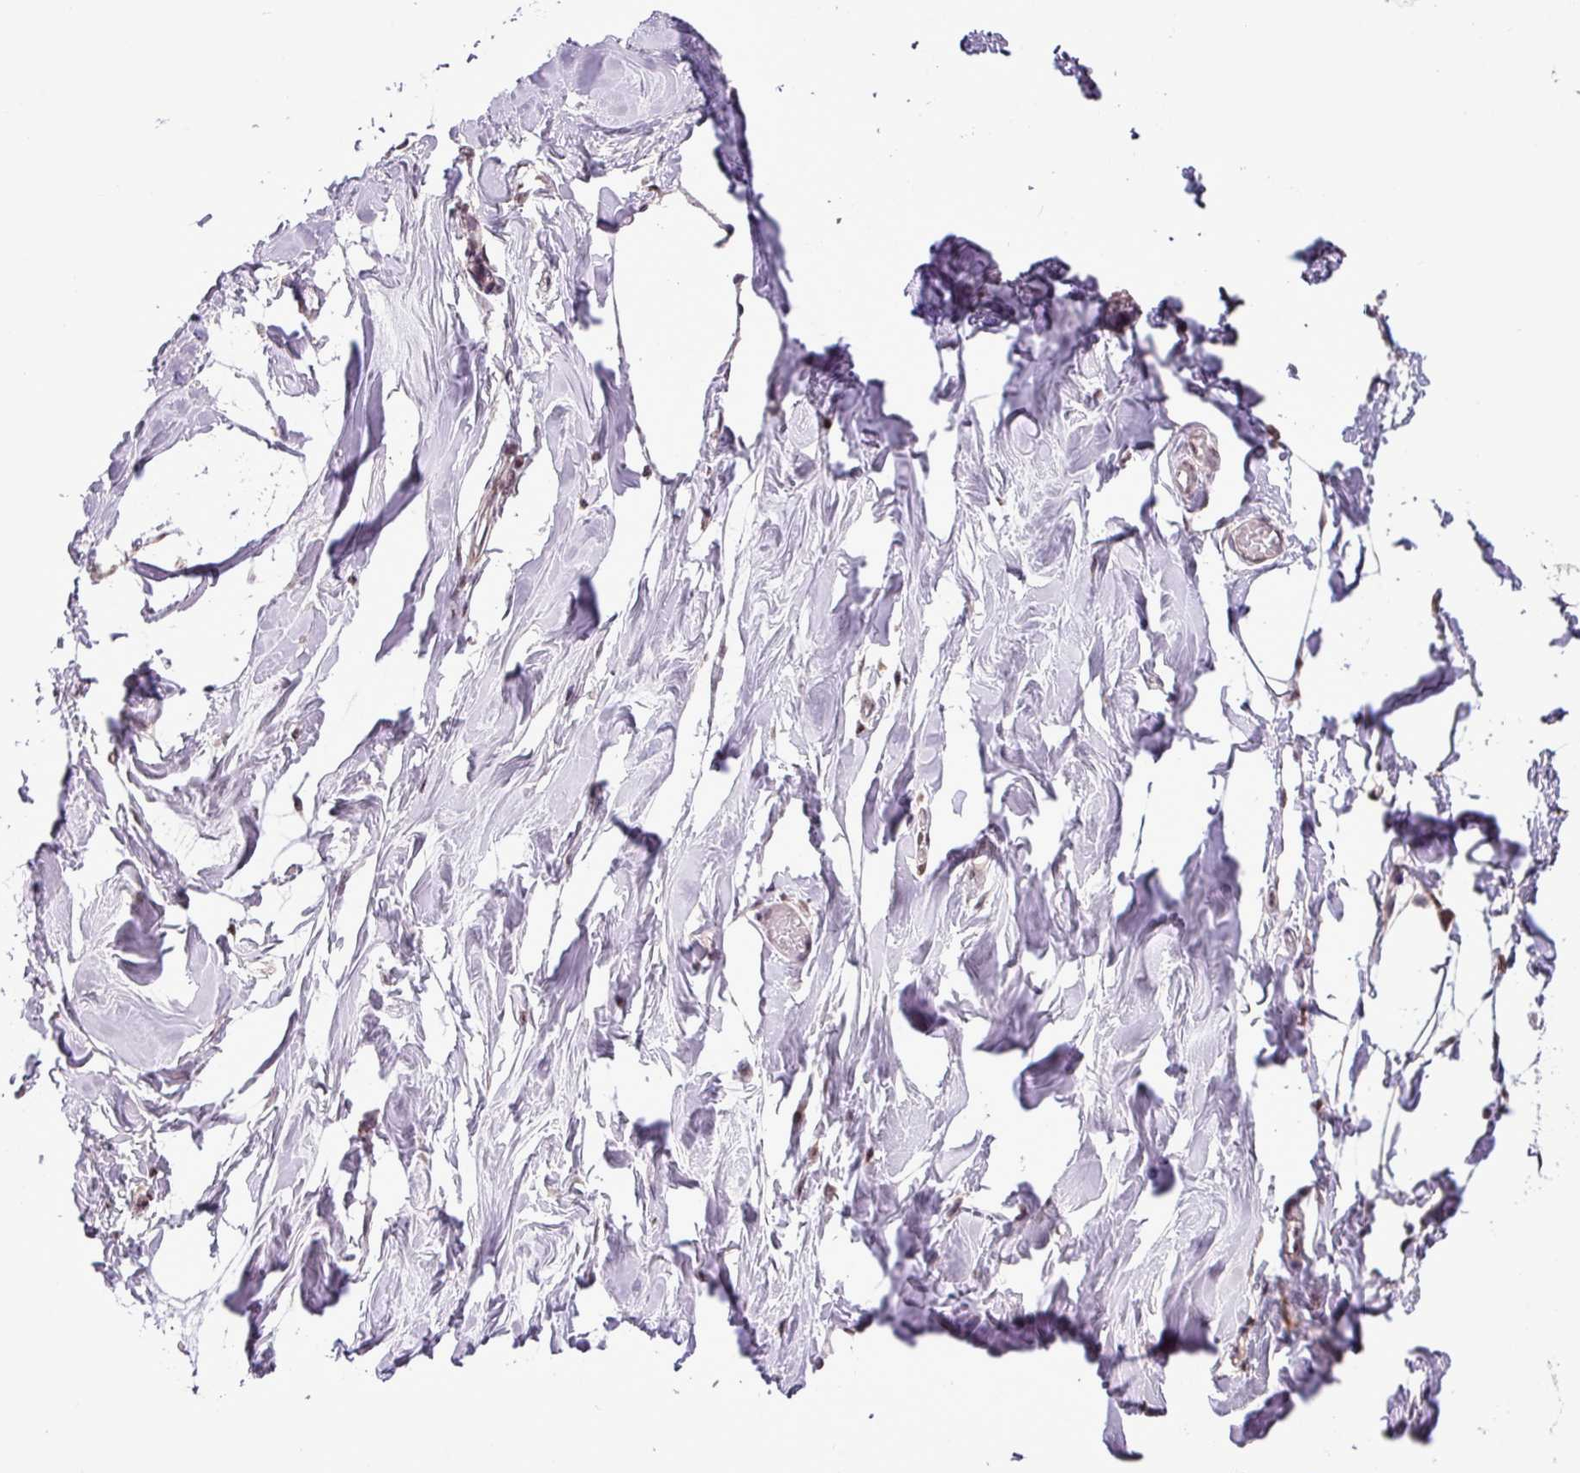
{"staining": {"intensity": "negative", "quantity": "none", "location": "none"}, "tissue": "breast", "cell_type": "Adipocytes", "image_type": "normal", "snomed": [{"axis": "morphology", "description": "Normal tissue, NOS"}, {"axis": "topography", "description": "Breast"}], "caption": "Immunohistochemistry (IHC) photomicrograph of normal breast: breast stained with DAB (3,3'-diaminobenzidine) displays no significant protein staining in adipocytes. The staining is performed using DAB (3,3'-diaminobenzidine) brown chromogen with nuclei counter-stained in using hematoxylin.", "gene": "MFHAS1", "patient": {"sex": "female", "age": 27}}